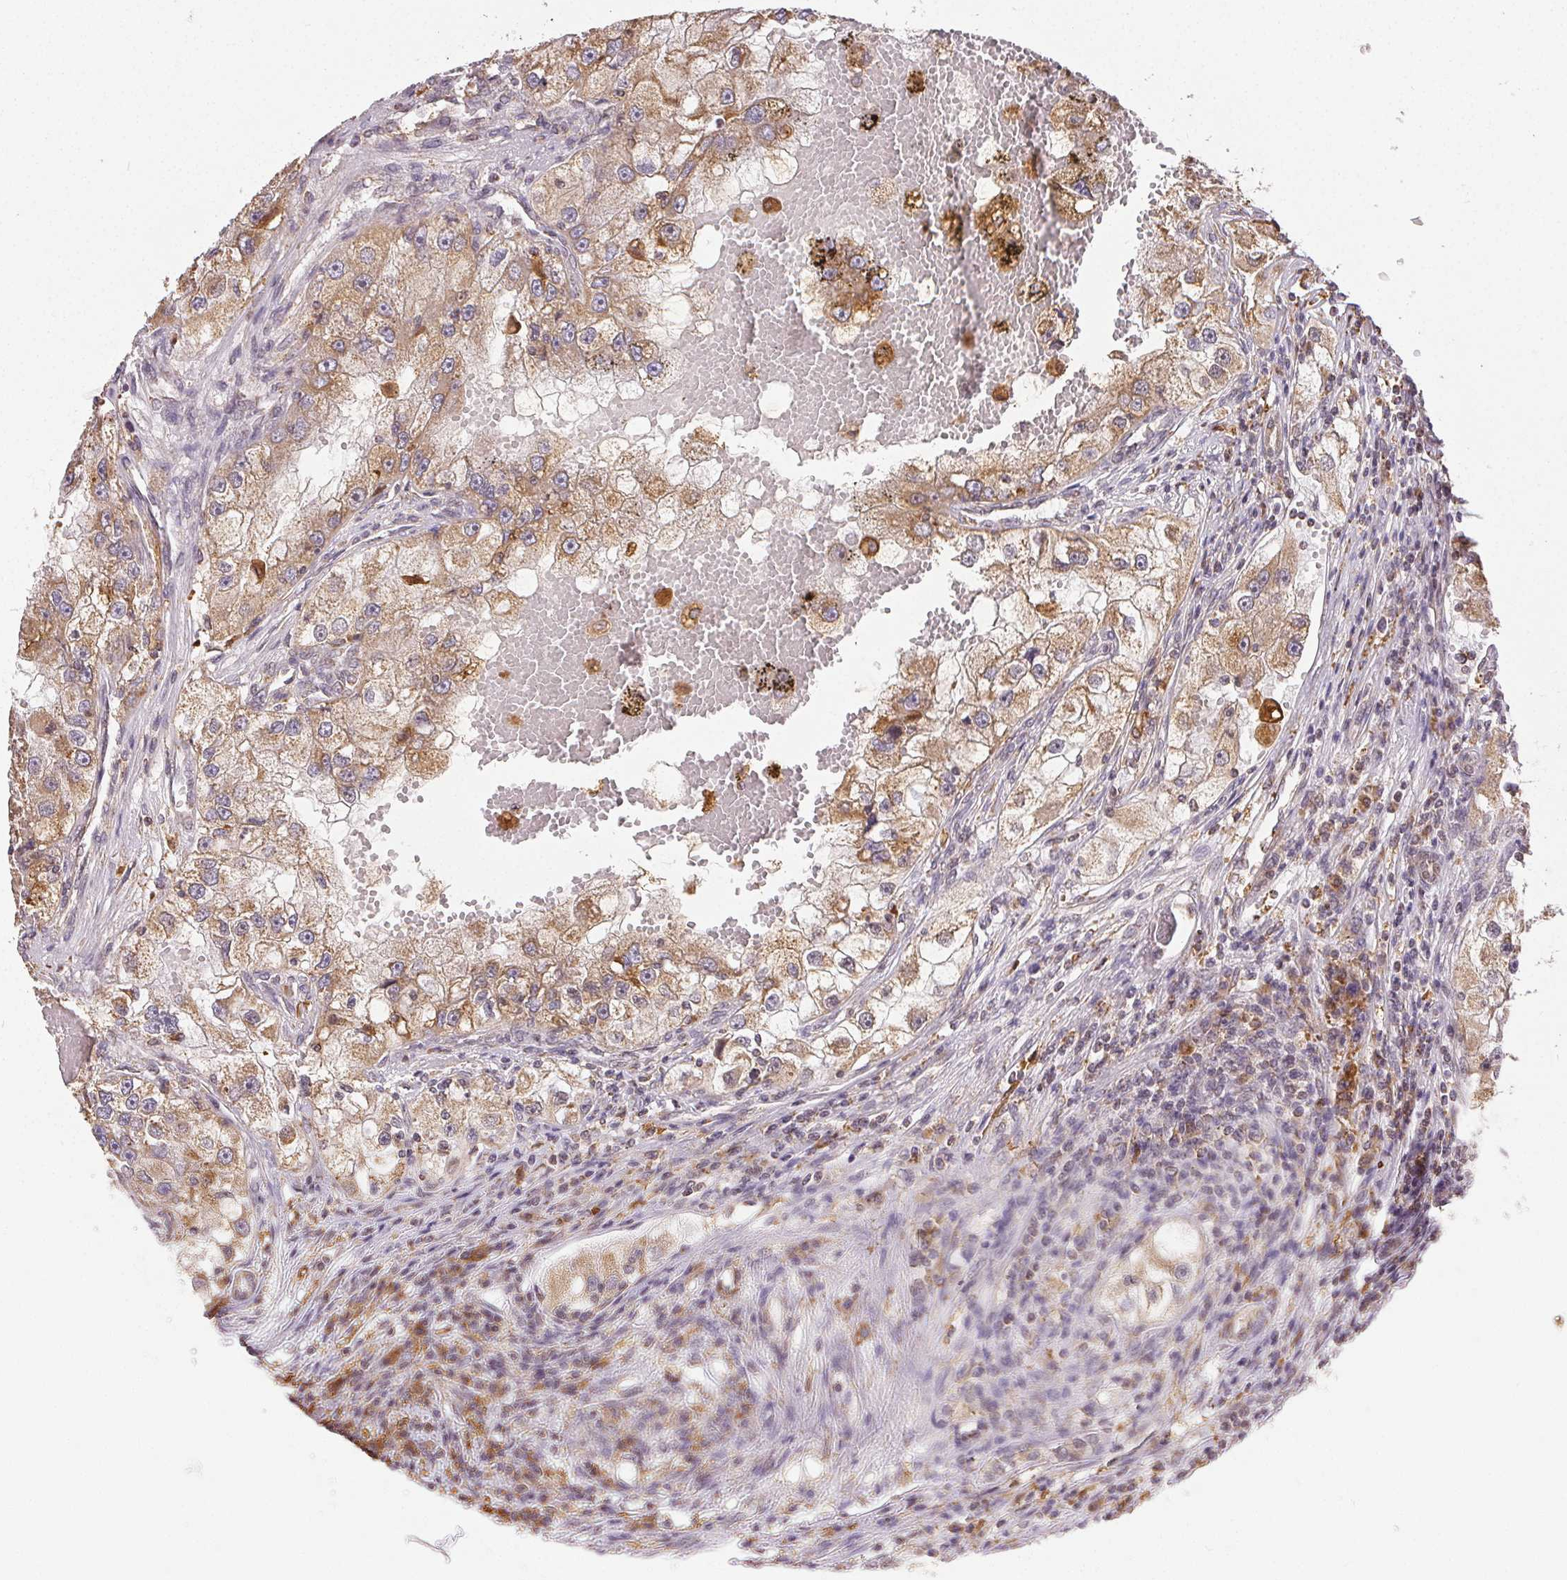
{"staining": {"intensity": "moderate", "quantity": ">75%", "location": "cytoplasmic/membranous"}, "tissue": "renal cancer", "cell_type": "Tumor cells", "image_type": "cancer", "snomed": [{"axis": "morphology", "description": "Adenocarcinoma, NOS"}, {"axis": "topography", "description": "Kidney"}], "caption": "Renal cancer (adenocarcinoma) stained with immunohistochemistry (IHC) displays moderate cytoplasmic/membranous staining in about >75% of tumor cells. Ihc stains the protein in brown and the nuclei are stained blue.", "gene": "PIWIL4", "patient": {"sex": "male", "age": 63}}